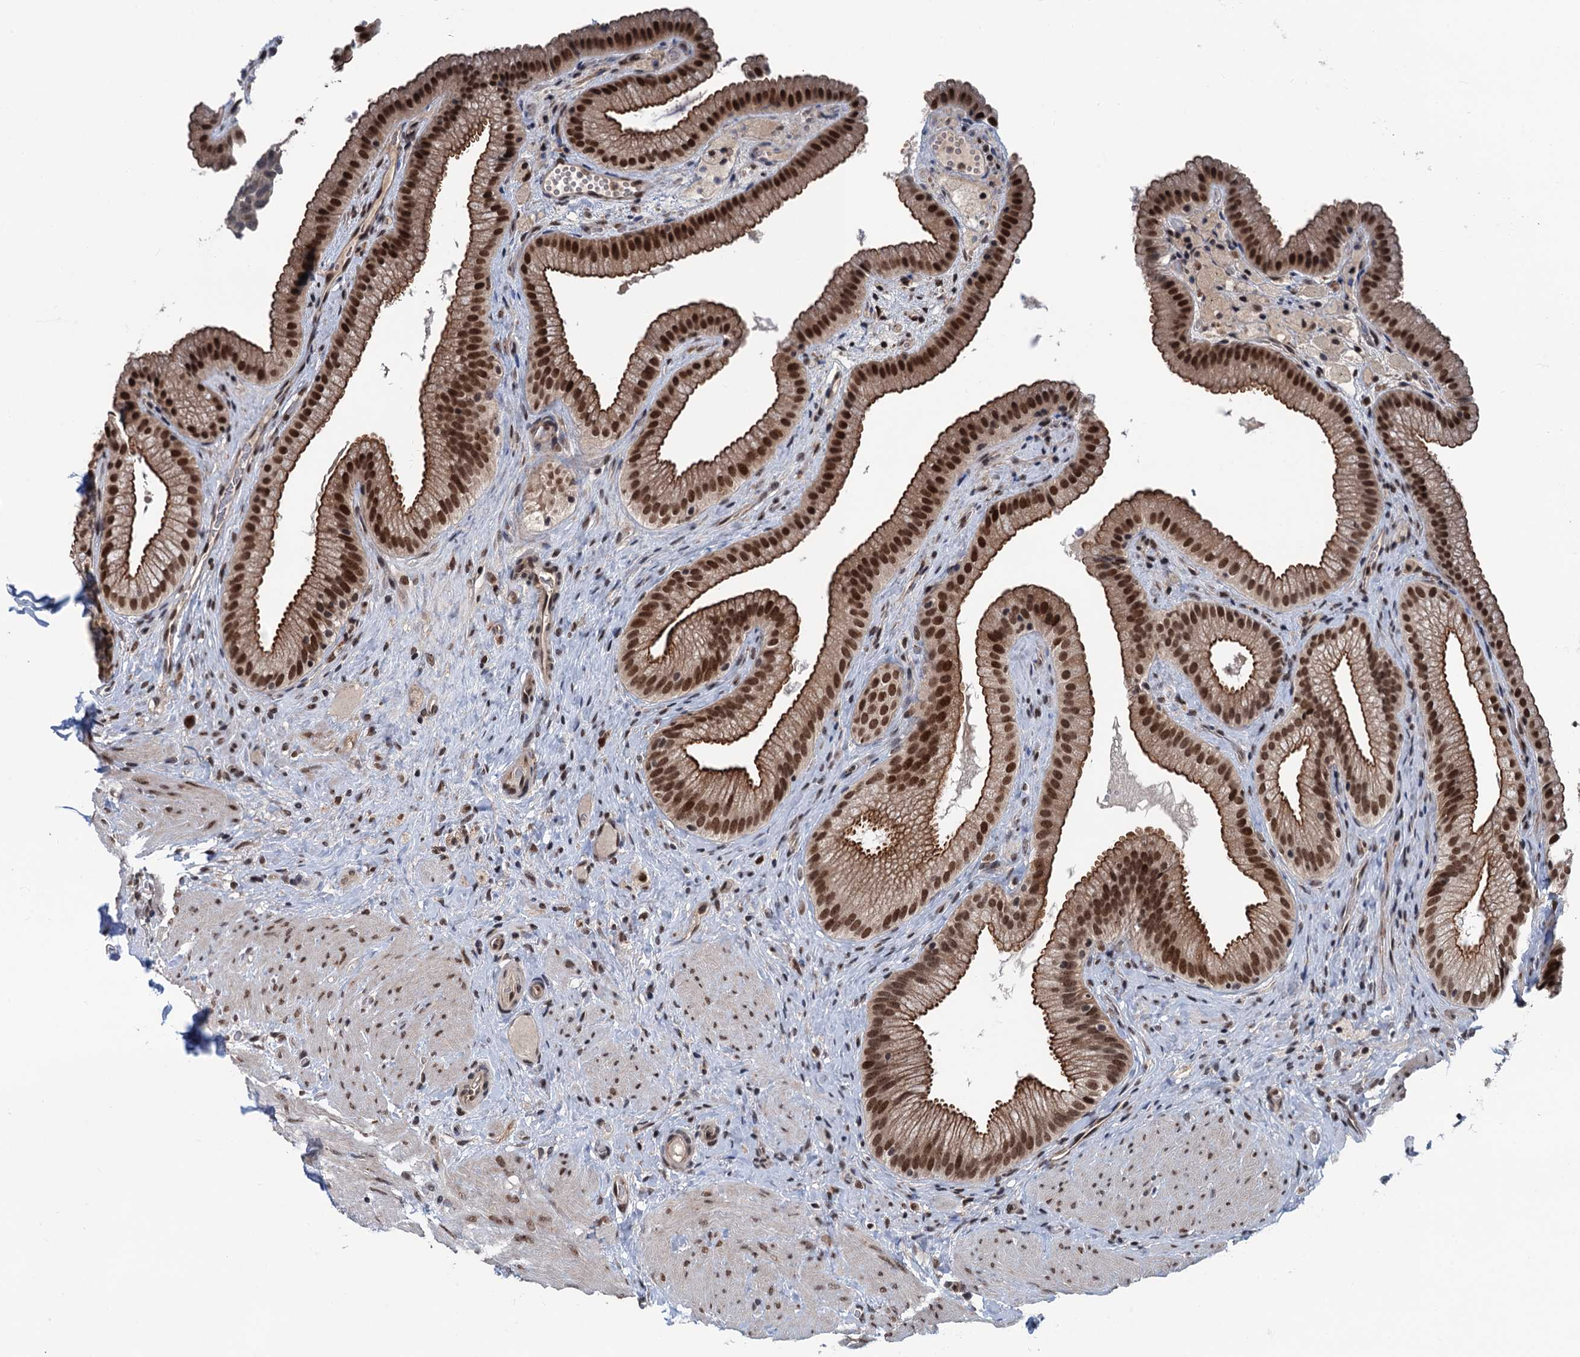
{"staining": {"intensity": "strong", "quantity": ">75%", "location": "cytoplasmic/membranous,nuclear"}, "tissue": "gallbladder", "cell_type": "Glandular cells", "image_type": "normal", "snomed": [{"axis": "morphology", "description": "Normal tissue, NOS"}, {"axis": "morphology", "description": "Inflammation, NOS"}, {"axis": "topography", "description": "Gallbladder"}], "caption": "Immunohistochemistry (IHC) (DAB (3,3'-diaminobenzidine)) staining of unremarkable gallbladder shows strong cytoplasmic/membranous,nuclear protein positivity in approximately >75% of glandular cells. The protein of interest is shown in brown color, while the nuclei are stained blue.", "gene": "RASSF4", "patient": {"sex": "male", "age": 51}}